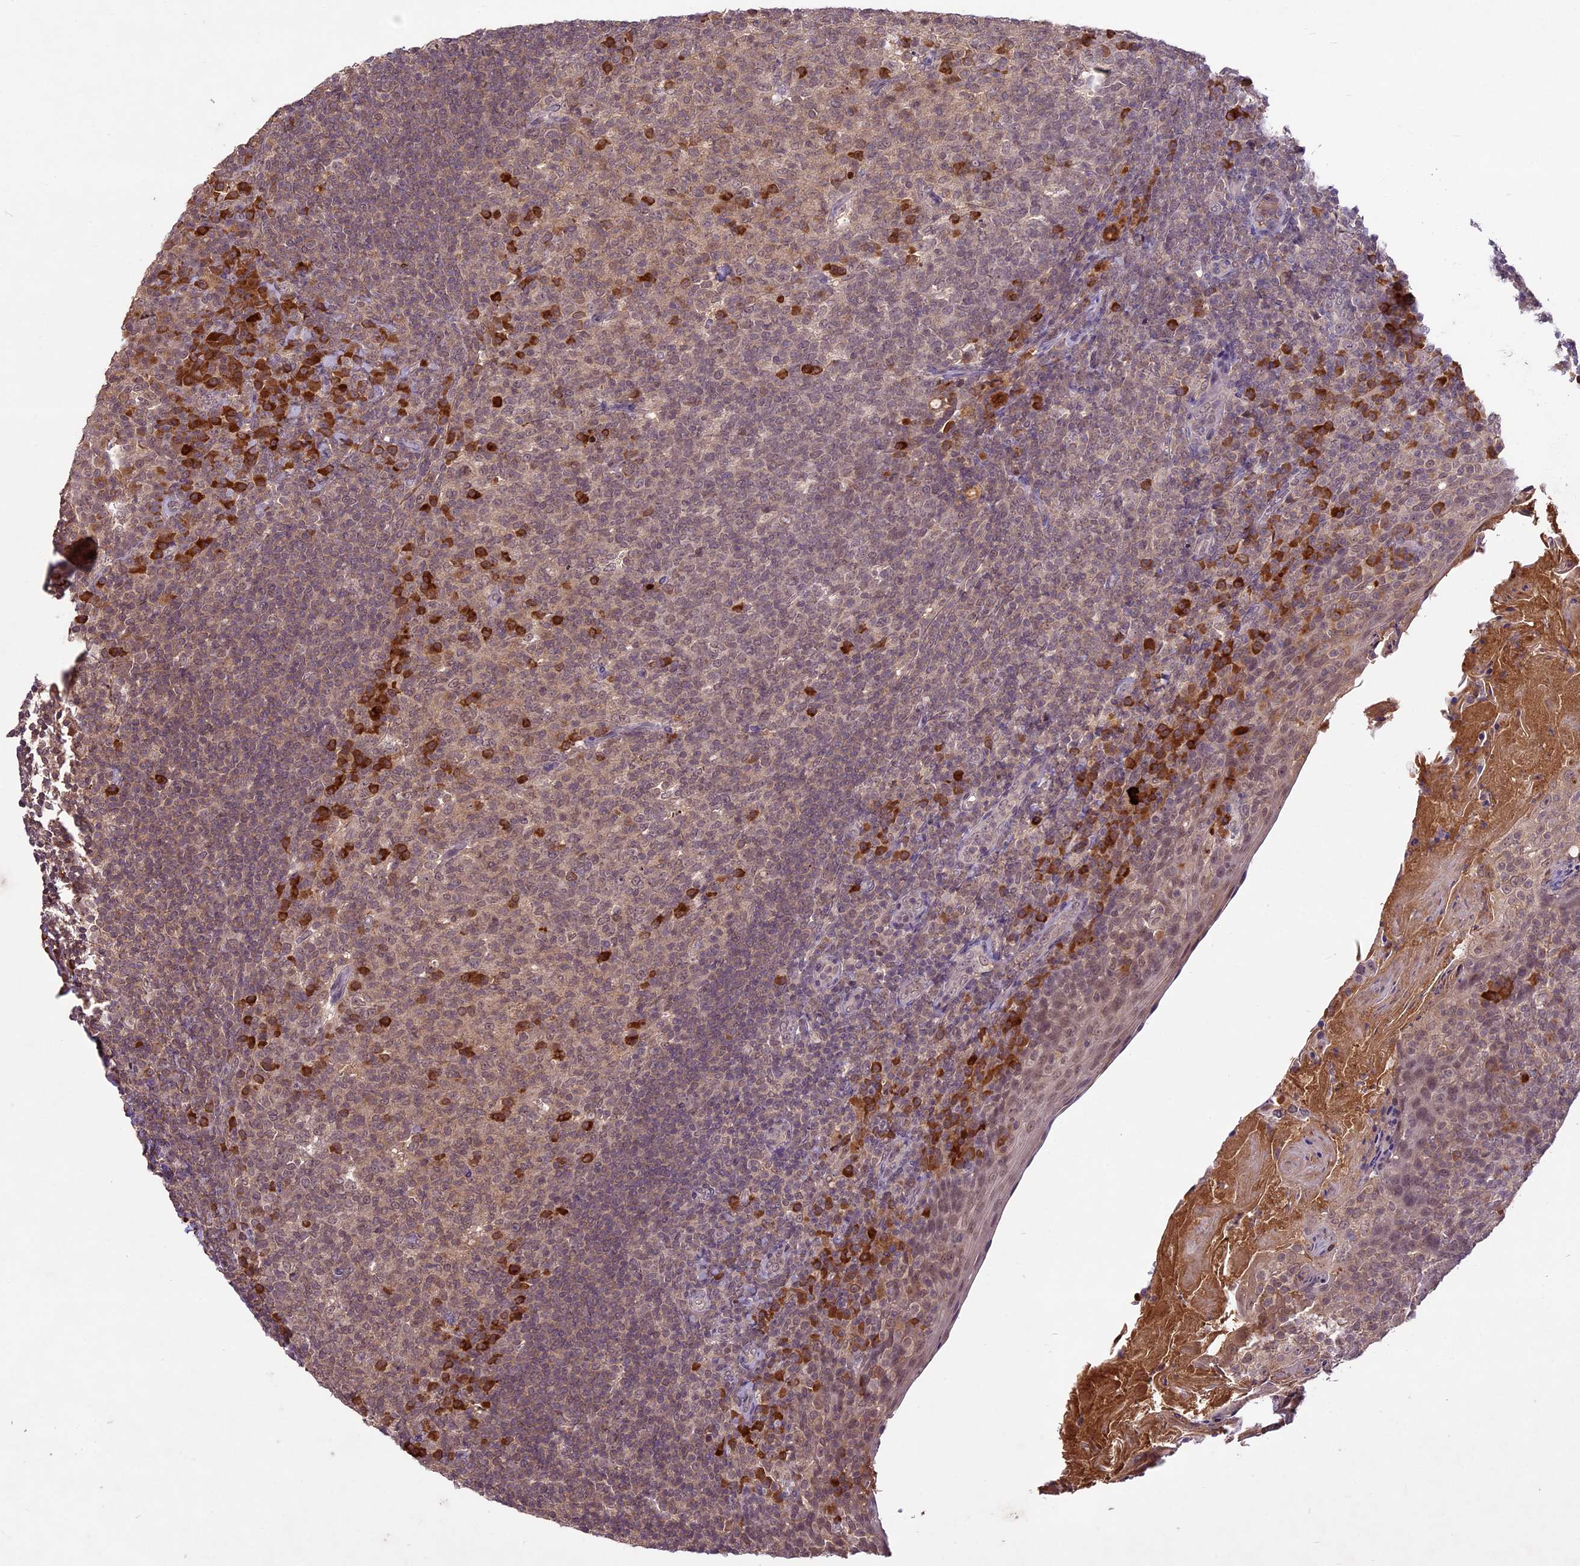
{"staining": {"intensity": "strong", "quantity": "<25%", "location": "cytoplasmic/membranous"}, "tissue": "tonsil", "cell_type": "Germinal center cells", "image_type": "normal", "snomed": [{"axis": "morphology", "description": "Normal tissue, NOS"}, {"axis": "topography", "description": "Tonsil"}], "caption": "Immunohistochemistry (IHC) image of benign tonsil stained for a protein (brown), which reveals medium levels of strong cytoplasmic/membranous expression in about <25% of germinal center cells.", "gene": "ATP10A", "patient": {"sex": "female", "age": 10}}